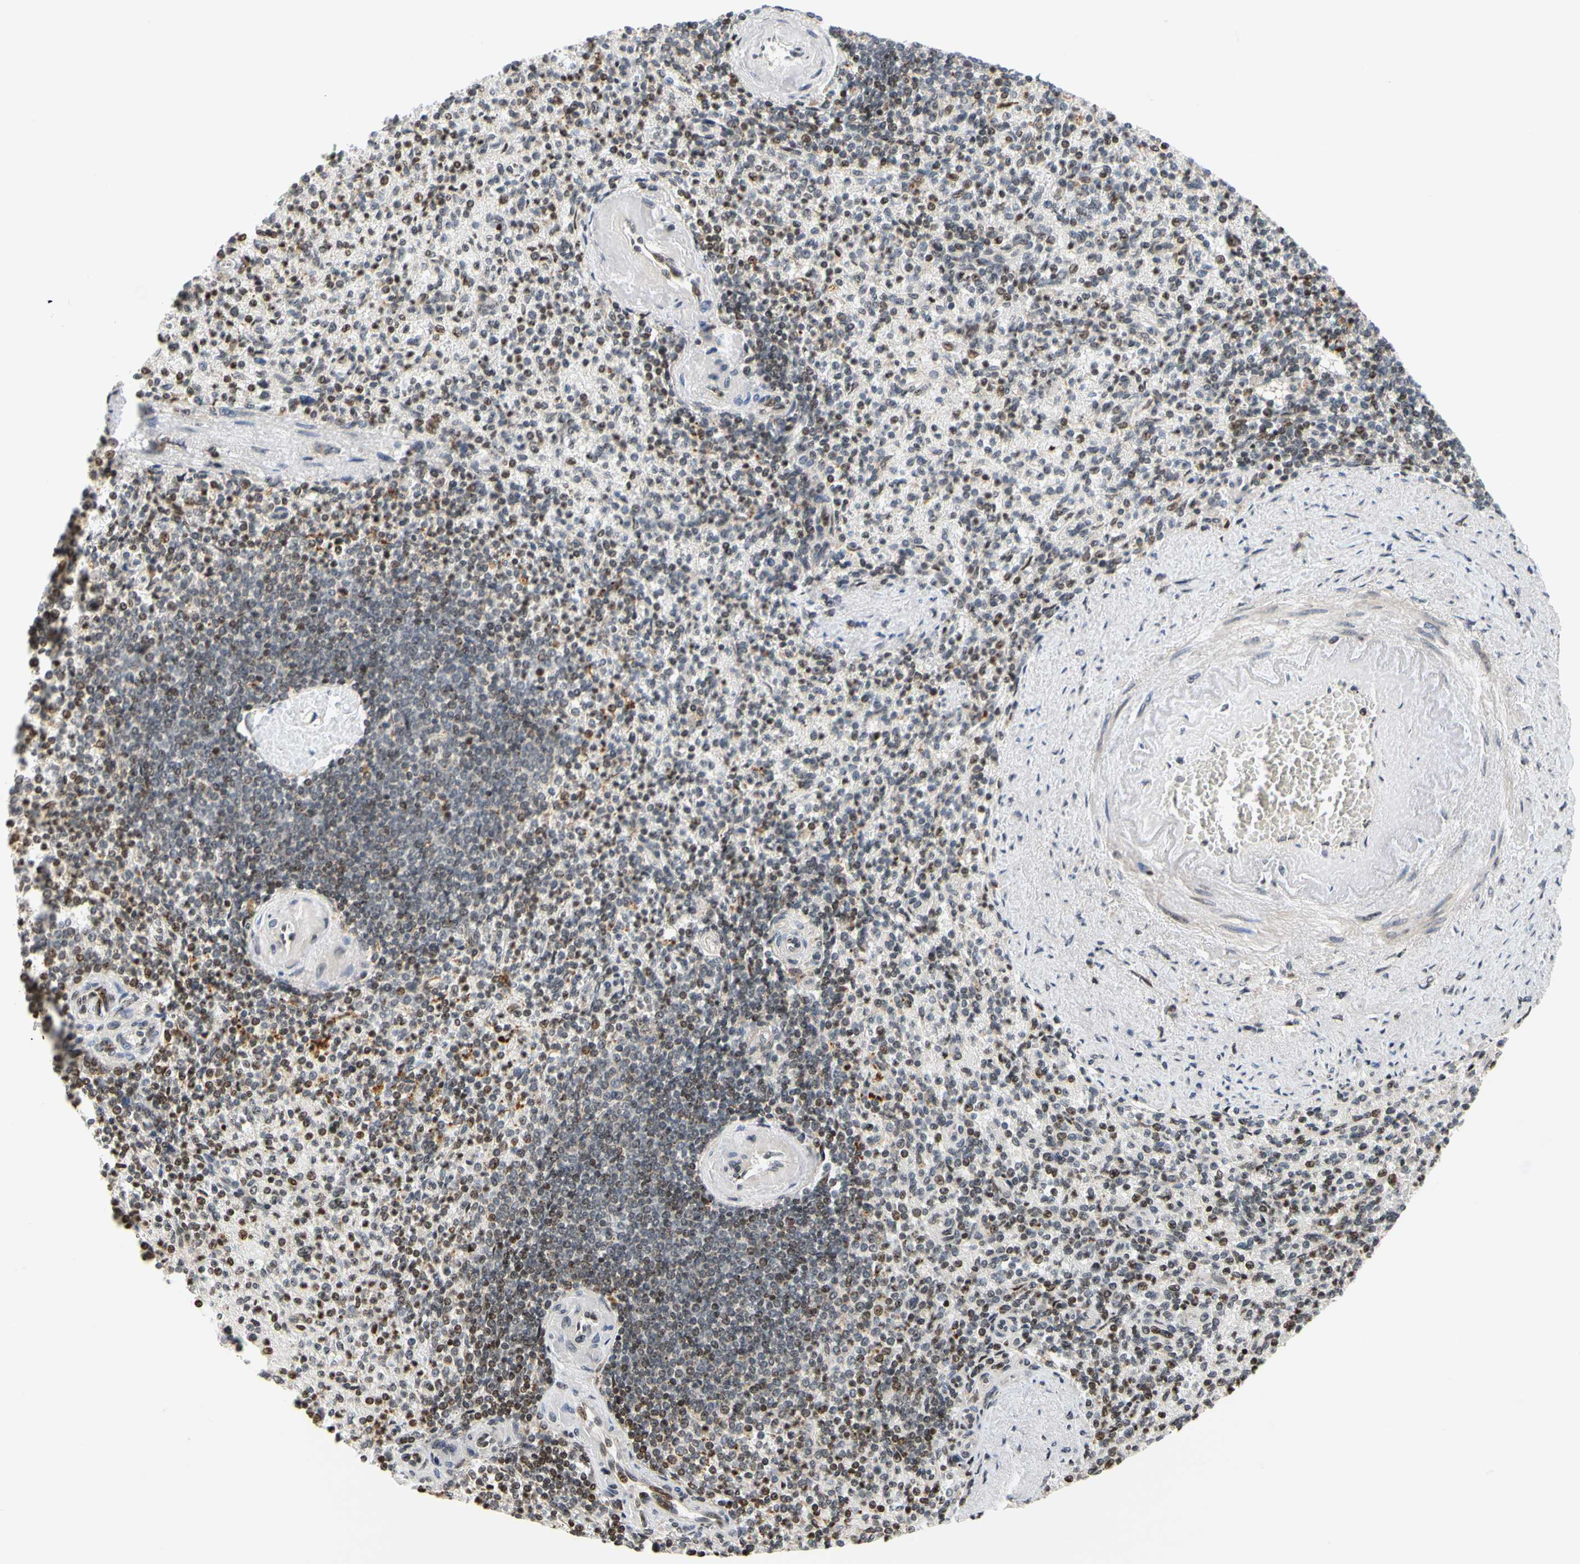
{"staining": {"intensity": "moderate", "quantity": "25%-75%", "location": "nuclear"}, "tissue": "spleen", "cell_type": "Cells in red pulp", "image_type": "normal", "snomed": [{"axis": "morphology", "description": "Normal tissue, NOS"}, {"axis": "topography", "description": "Spleen"}], "caption": "Protein expression by IHC displays moderate nuclear expression in approximately 25%-75% of cells in red pulp in unremarkable spleen. Nuclei are stained in blue.", "gene": "CDK7", "patient": {"sex": "female", "age": 74}}